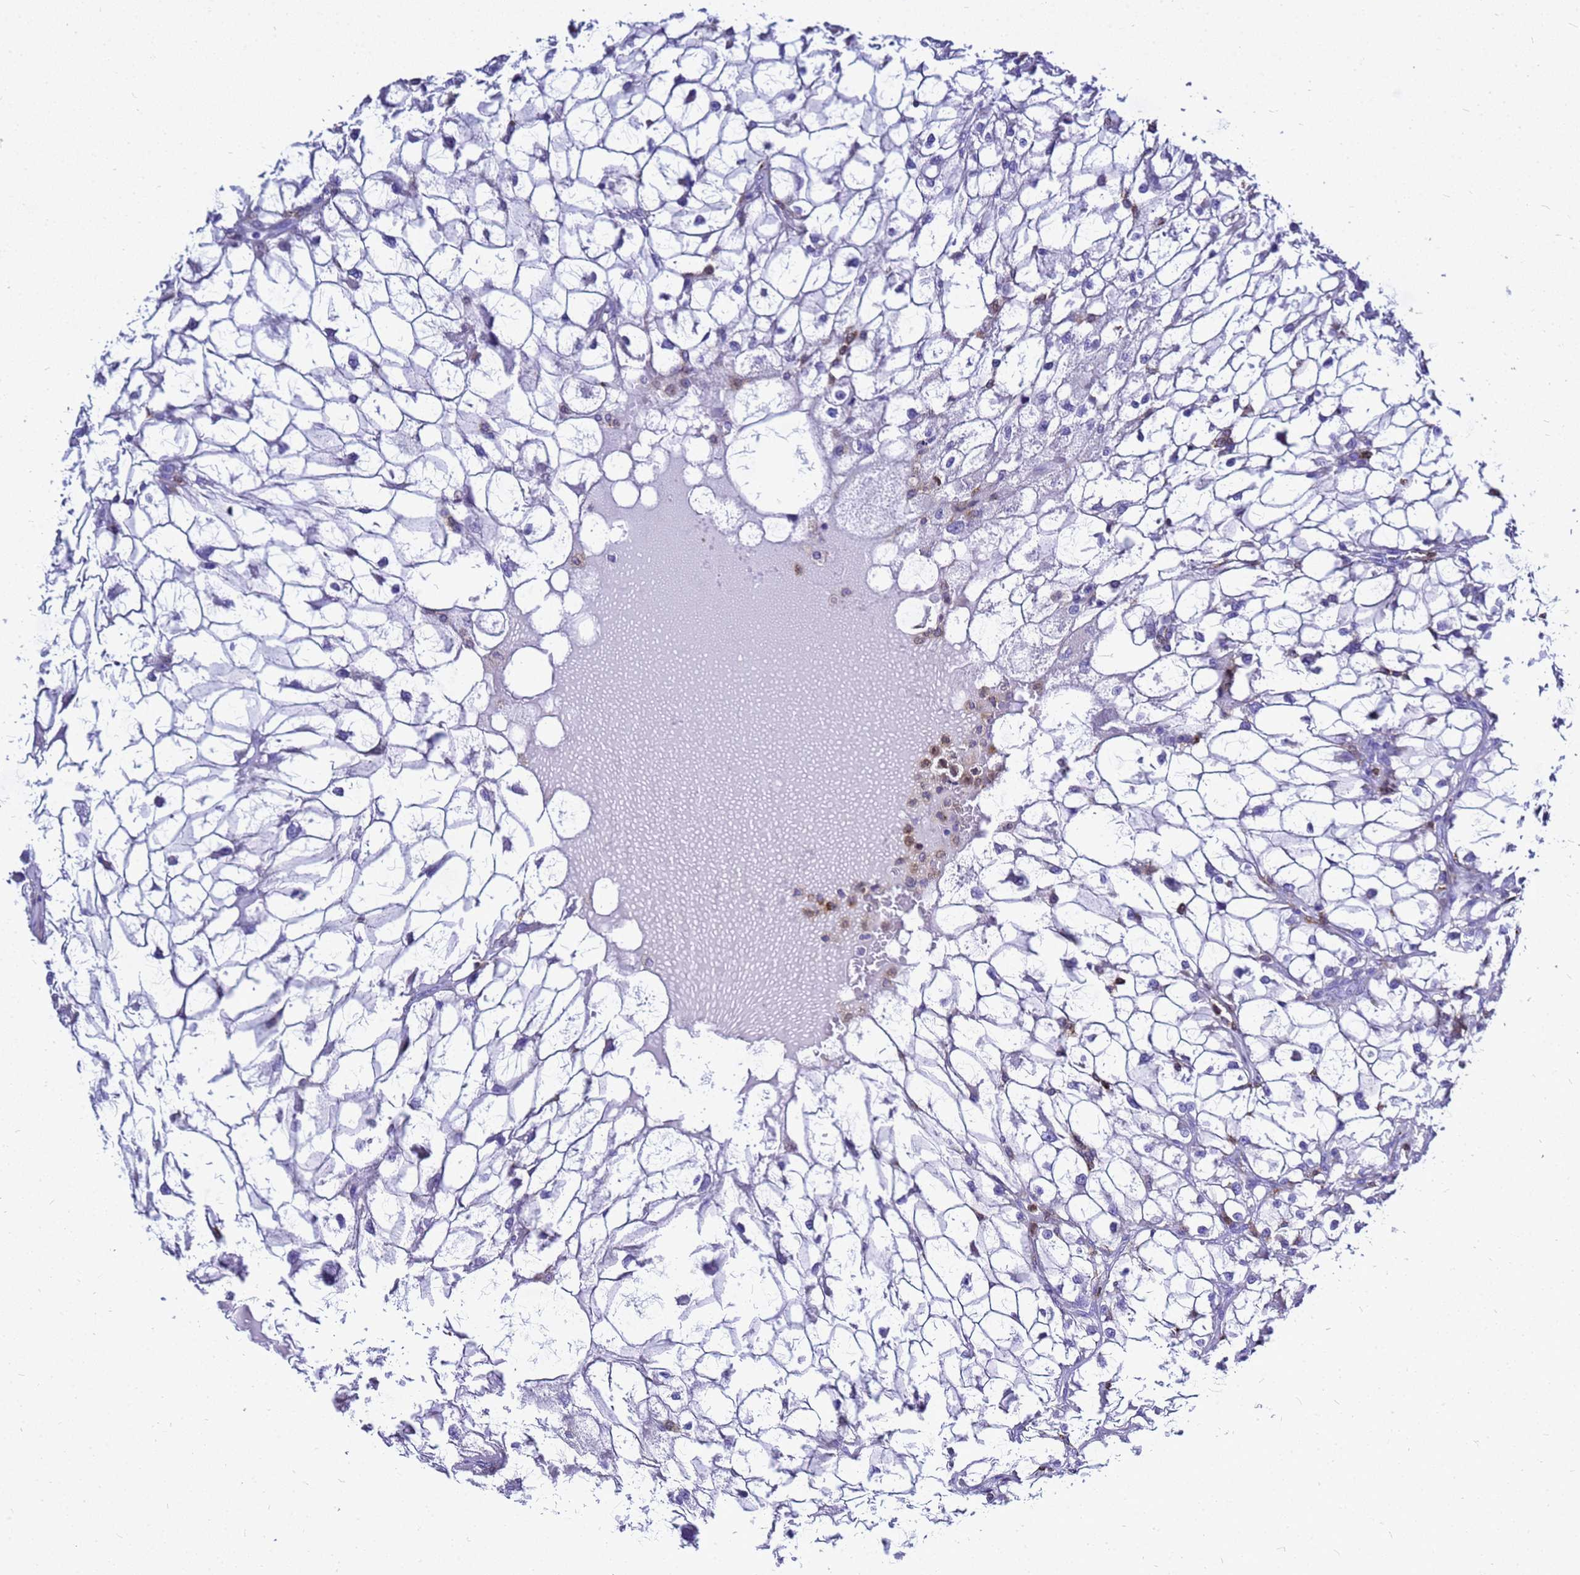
{"staining": {"intensity": "negative", "quantity": "none", "location": "none"}, "tissue": "renal cancer", "cell_type": "Tumor cells", "image_type": "cancer", "snomed": [{"axis": "morphology", "description": "Adenocarcinoma, NOS"}, {"axis": "topography", "description": "Kidney"}], "caption": "The immunohistochemistry image has no significant positivity in tumor cells of renal cancer tissue.", "gene": "CSTA", "patient": {"sex": "female", "age": 69}}